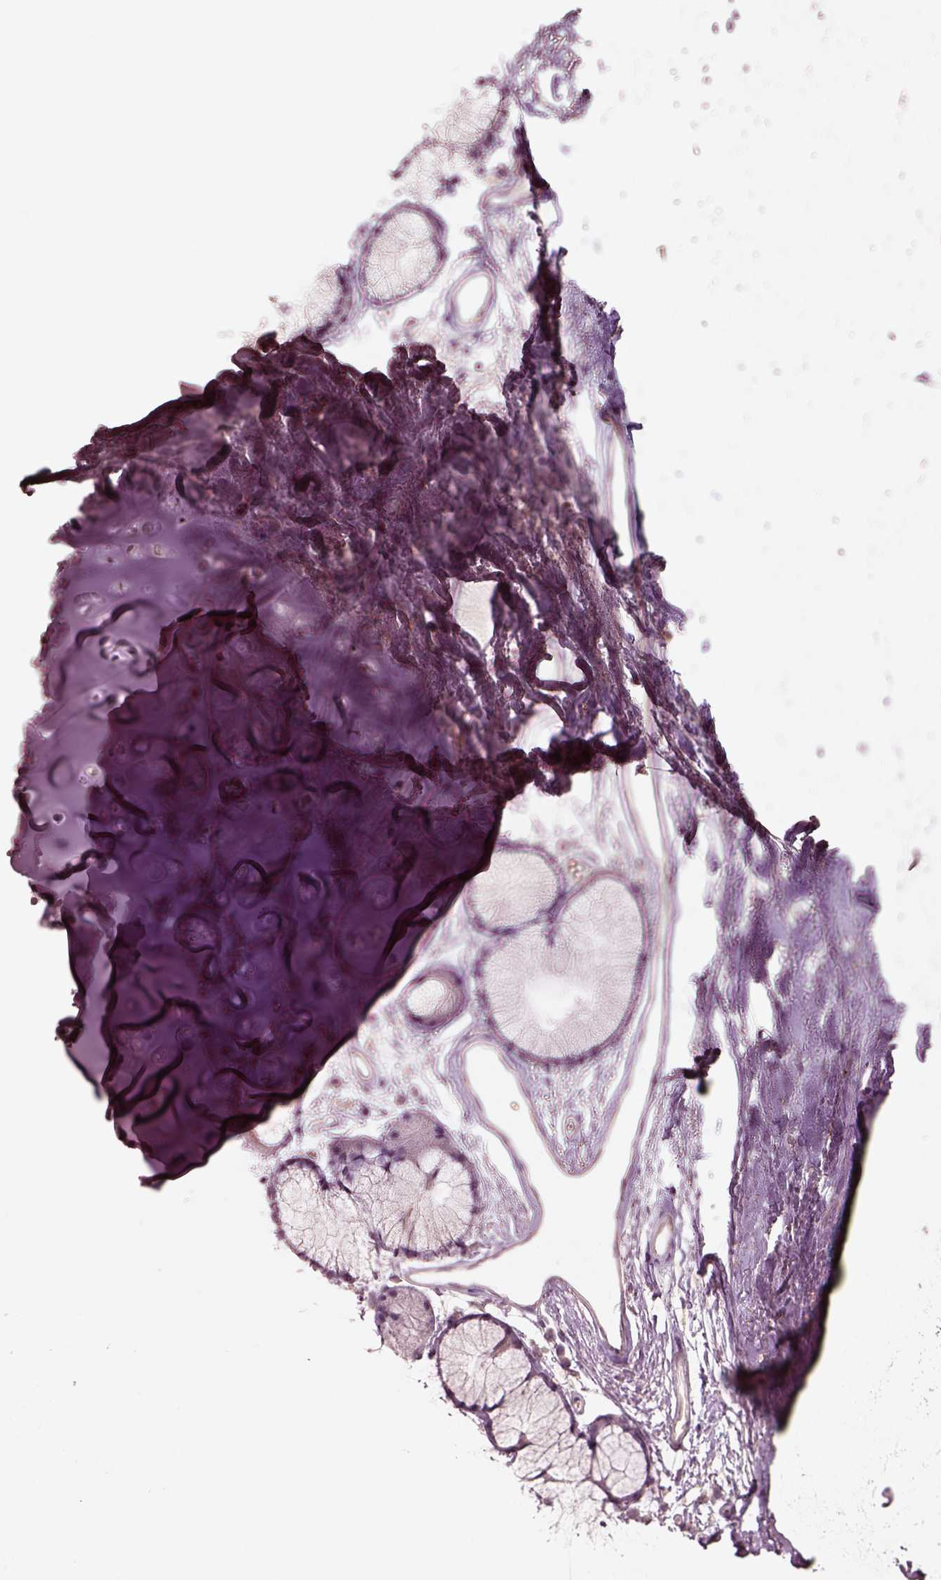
{"staining": {"intensity": "negative", "quantity": "none", "location": "none"}, "tissue": "soft tissue", "cell_type": "Chondrocytes", "image_type": "normal", "snomed": [{"axis": "morphology", "description": "Normal tissue, NOS"}, {"axis": "topography", "description": "Cartilage tissue"}, {"axis": "topography", "description": "Bronchus"}], "caption": "The image displays no staining of chondrocytes in normal soft tissue.", "gene": "DUOXA2", "patient": {"sex": "female", "age": 79}}